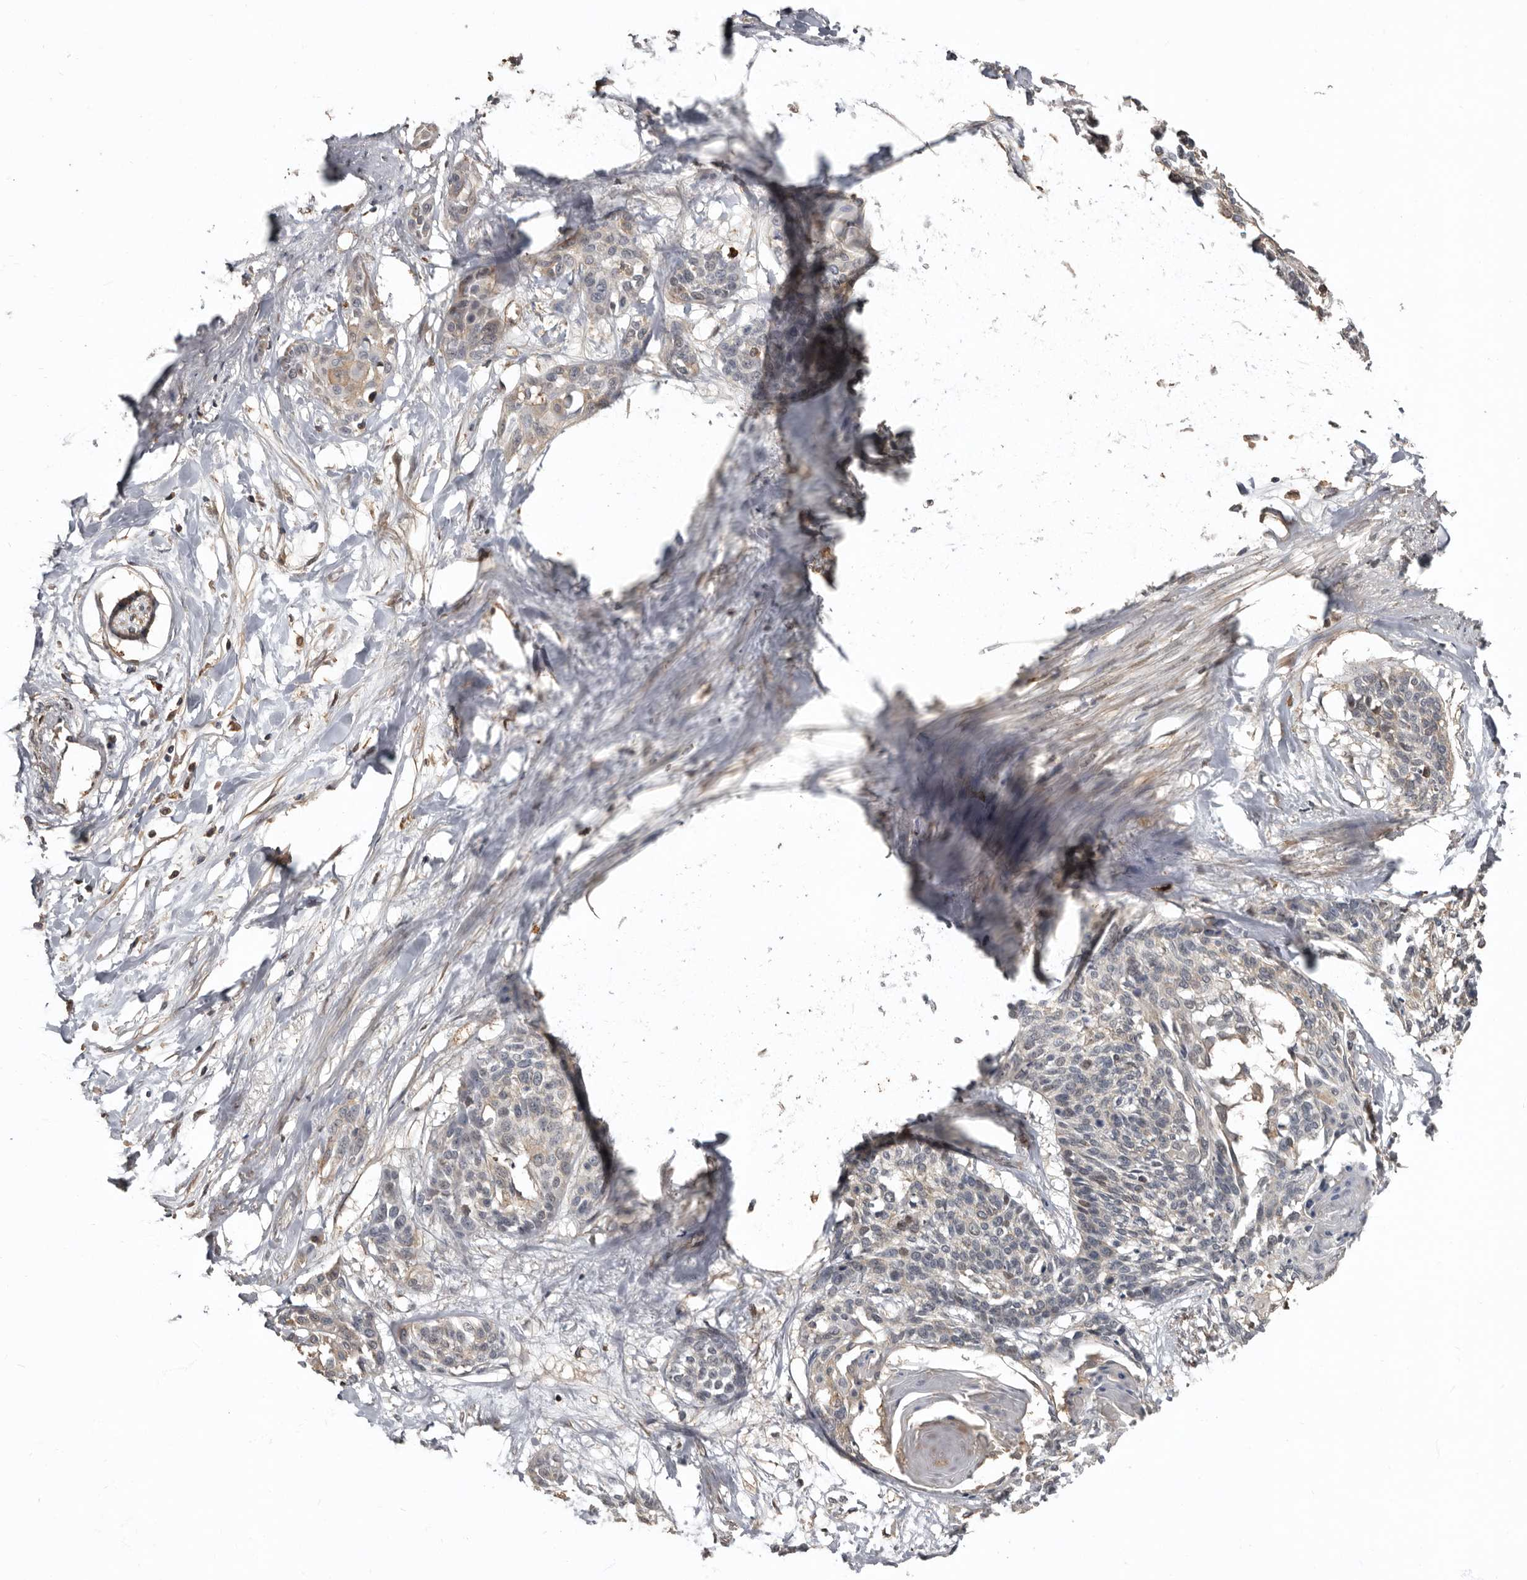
{"staining": {"intensity": "weak", "quantity": "25%-75%", "location": "cytoplasmic/membranous"}, "tissue": "cervical cancer", "cell_type": "Tumor cells", "image_type": "cancer", "snomed": [{"axis": "morphology", "description": "Squamous cell carcinoma, NOS"}, {"axis": "topography", "description": "Cervix"}], "caption": "IHC (DAB (3,3'-diaminobenzidine)) staining of cervical squamous cell carcinoma shows weak cytoplasmic/membranous protein staining in approximately 25%-75% of tumor cells. (DAB IHC with brightfield microscopy, high magnification).", "gene": "LRGUK", "patient": {"sex": "female", "age": 57}}